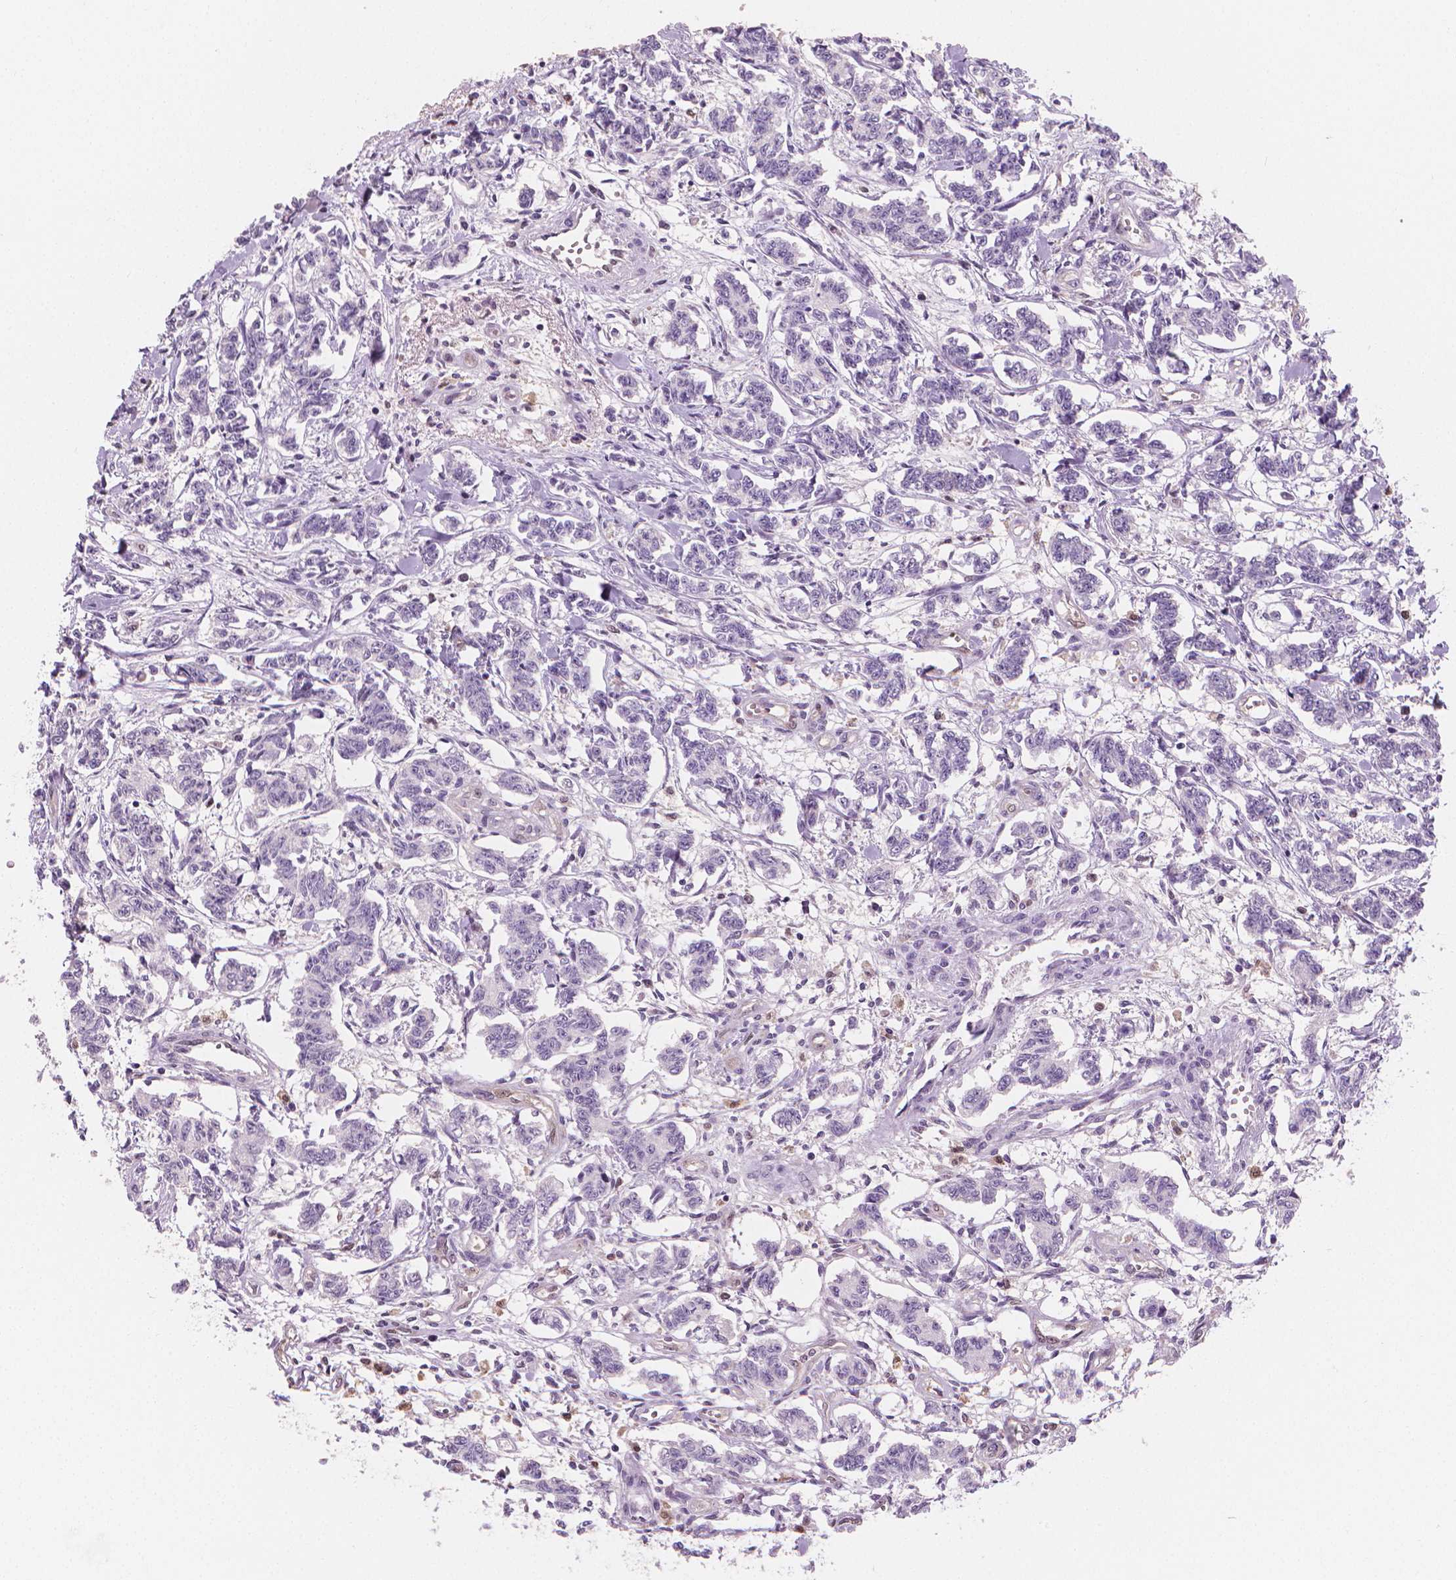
{"staining": {"intensity": "negative", "quantity": "none", "location": "none"}, "tissue": "carcinoid", "cell_type": "Tumor cells", "image_type": "cancer", "snomed": [{"axis": "morphology", "description": "Carcinoid, malignant, NOS"}, {"axis": "topography", "description": "Kidney"}], "caption": "This is an immunohistochemistry histopathology image of carcinoid. There is no staining in tumor cells.", "gene": "TNFAIP2", "patient": {"sex": "female", "age": 41}}